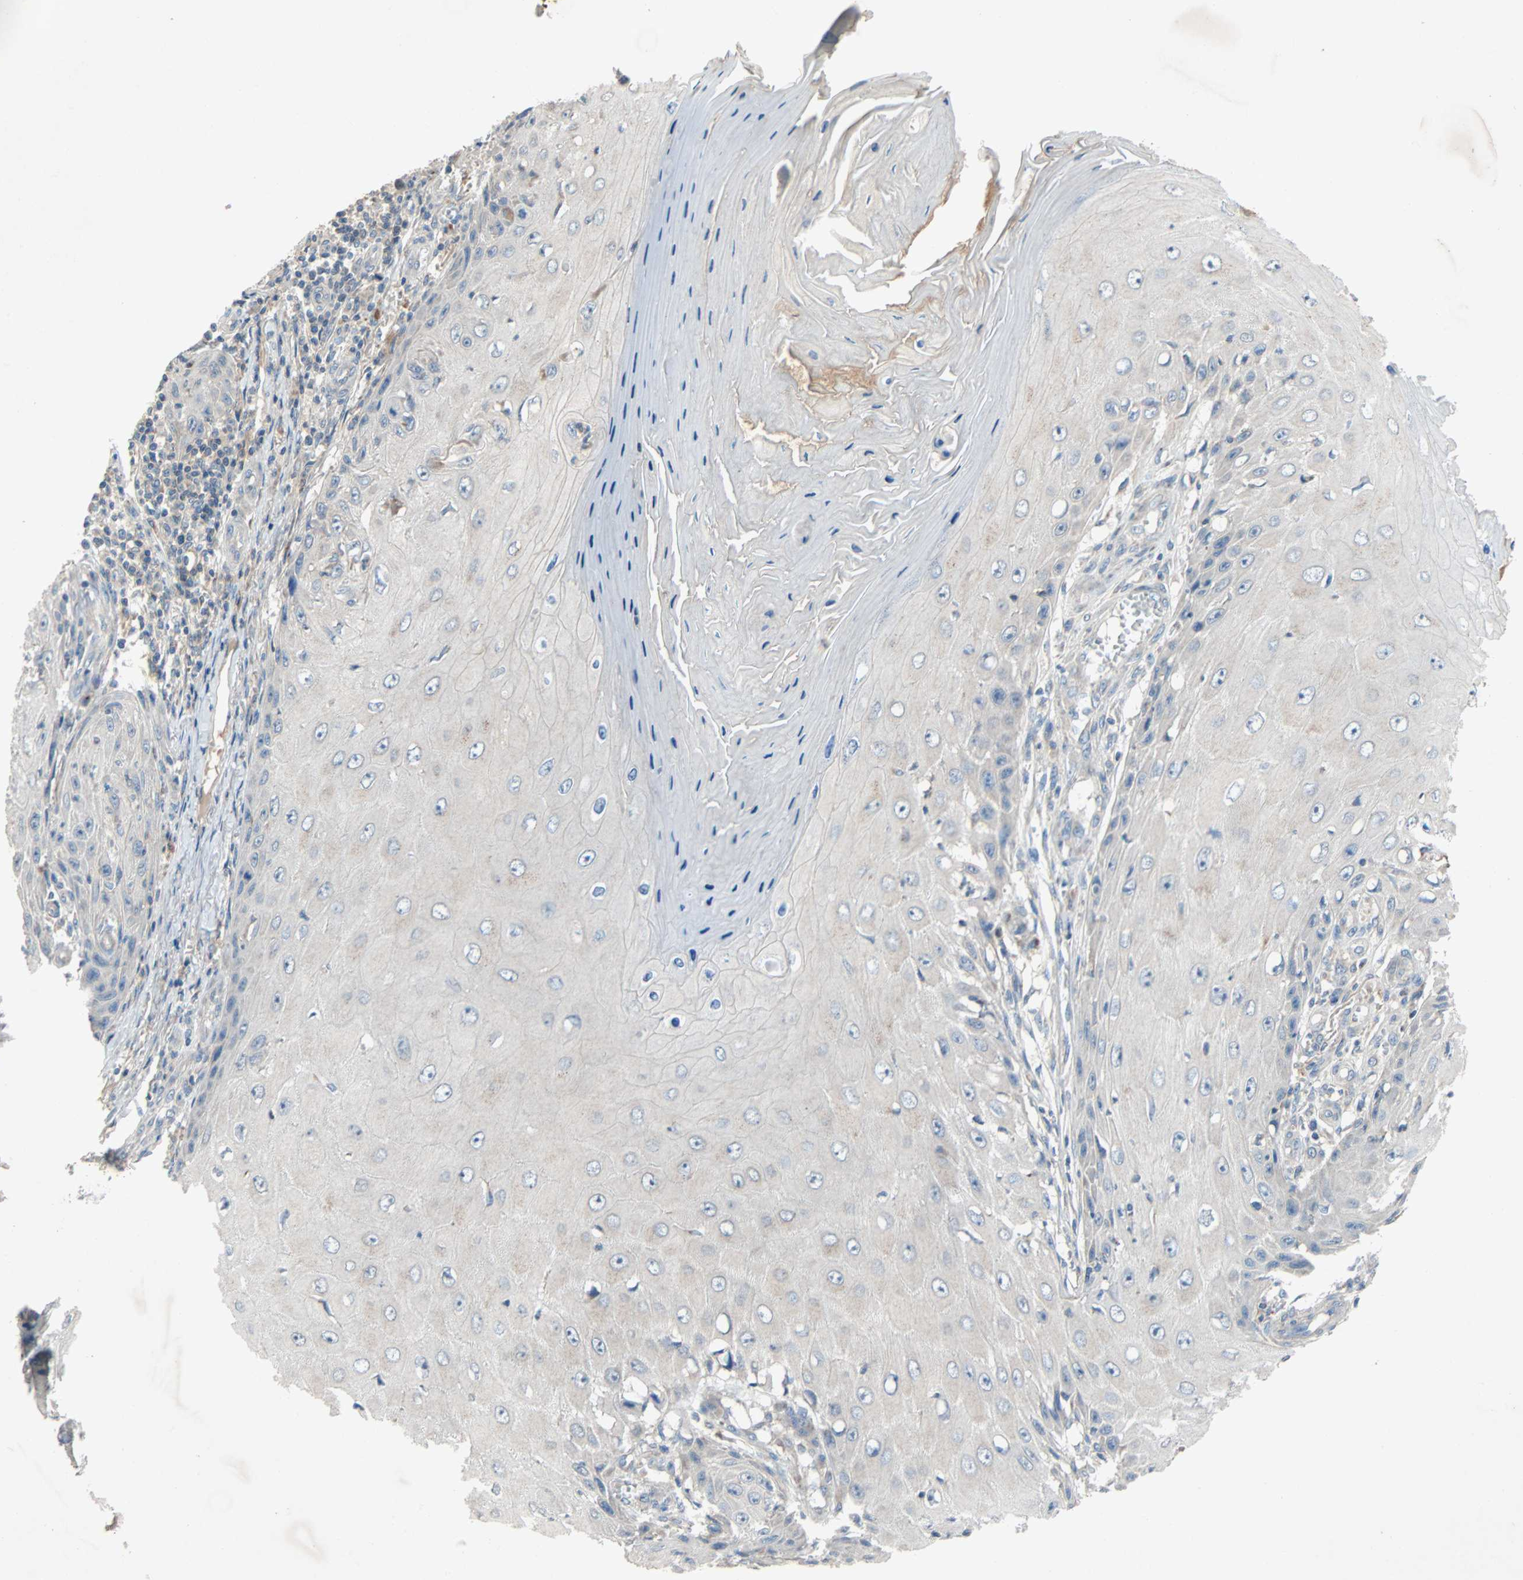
{"staining": {"intensity": "weak", "quantity": "<25%", "location": "cytoplasmic/membranous"}, "tissue": "skin cancer", "cell_type": "Tumor cells", "image_type": "cancer", "snomed": [{"axis": "morphology", "description": "Squamous cell carcinoma, NOS"}, {"axis": "topography", "description": "Skin"}], "caption": "Skin squamous cell carcinoma stained for a protein using immunohistochemistry (IHC) demonstrates no staining tumor cells.", "gene": "XYLT1", "patient": {"sex": "female", "age": 73}}